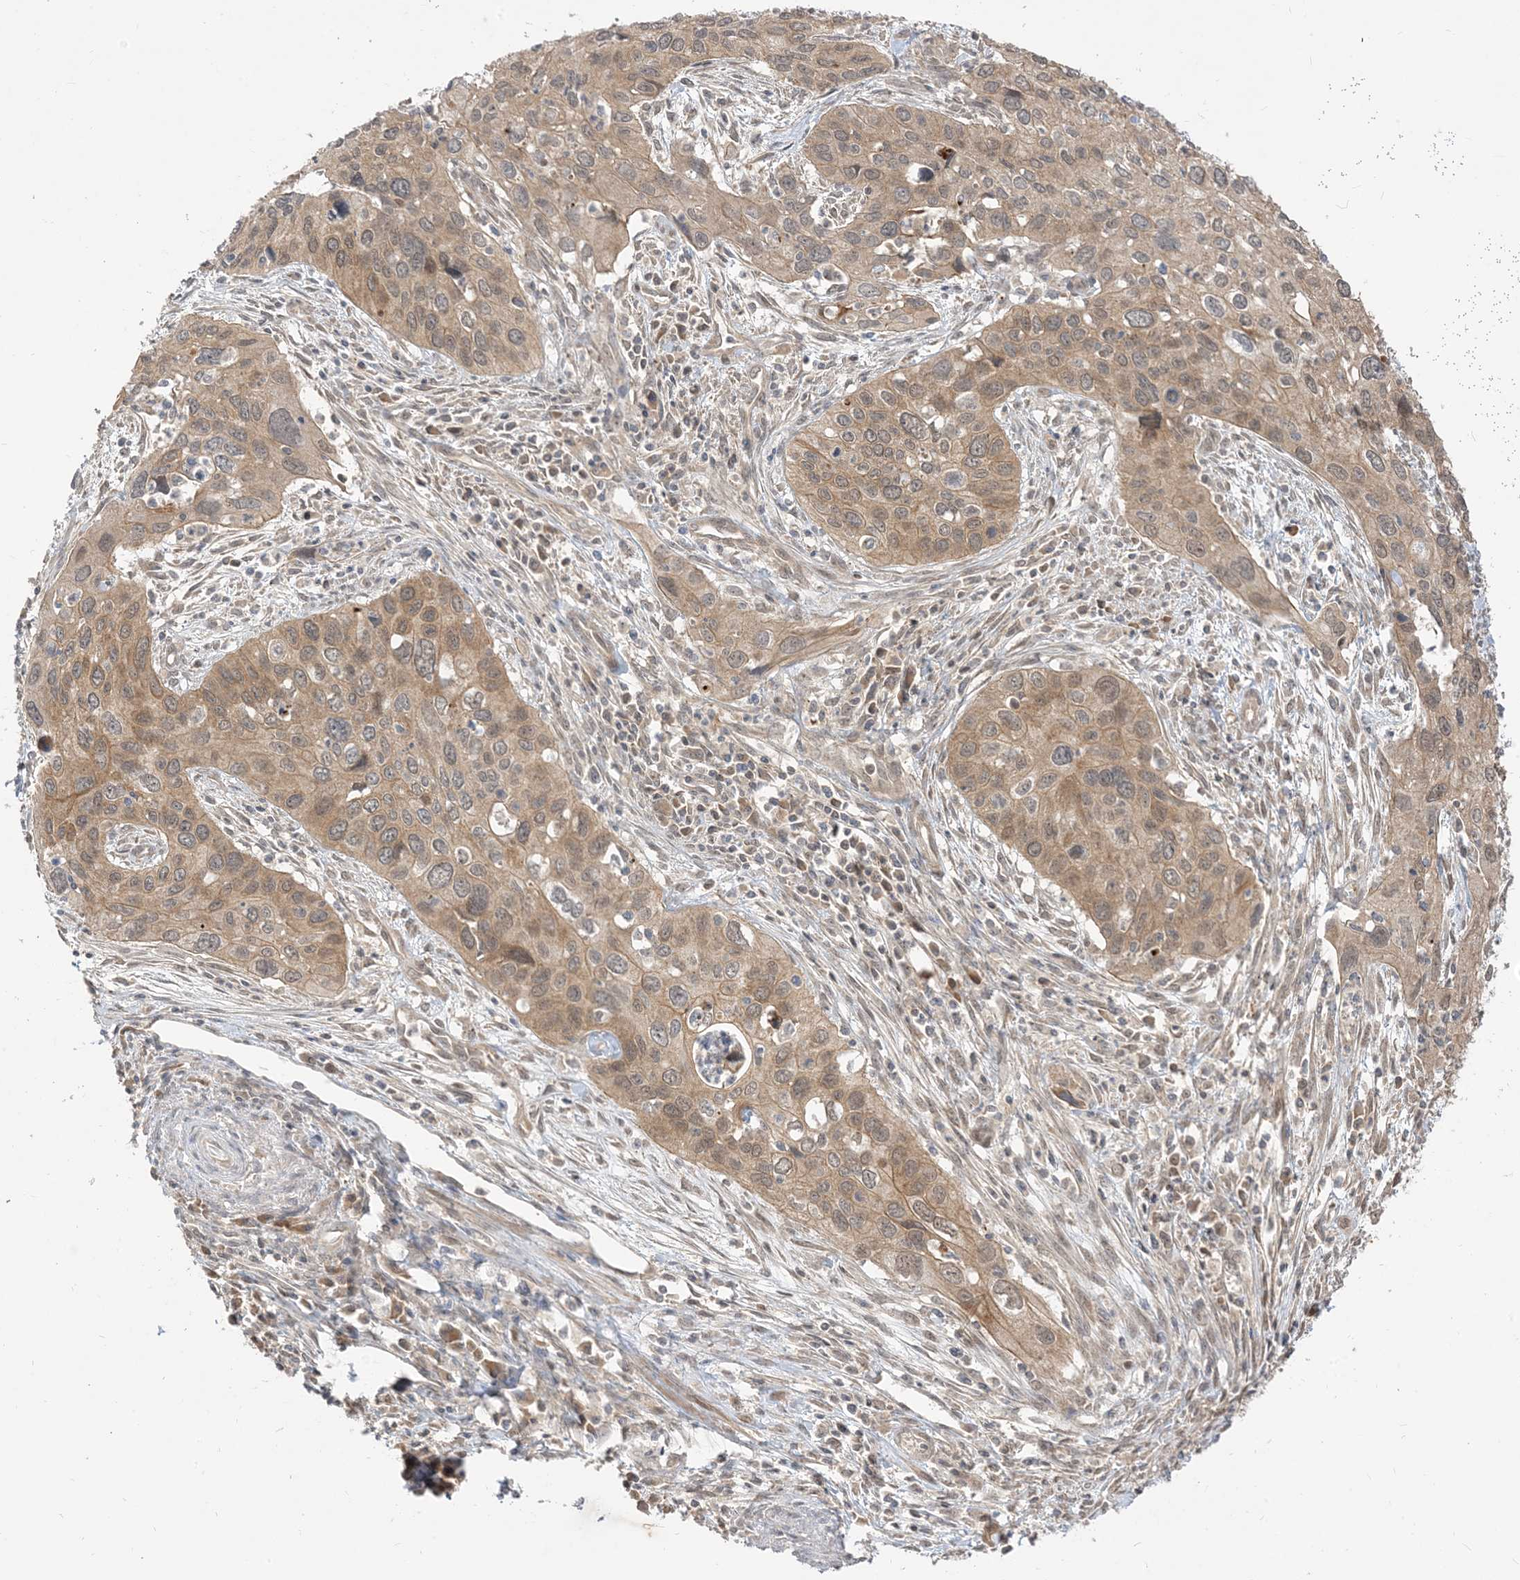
{"staining": {"intensity": "weak", "quantity": ">75%", "location": "cytoplasmic/membranous,nuclear"}, "tissue": "cervical cancer", "cell_type": "Tumor cells", "image_type": "cancer", "snomed": [{"axis": "morphology", "description": "Squamous cell carcinoma, NOS"}, {"axis": "topography", "description": "Cervix"}], "caption": "Immunohistochemistry (DAB (3,3'-diaminobenzidine)) staining of squamous cell carcinoma (cervical) reveals weak cytoplasmic/membranous and nuclear protein positivity in approximately >75% of tumor cells. (brown staining indicates protein expression, while blue staining denotes nuclei).", "gene": "TBCC", "patient": {"sex": "female", "age": 55}}